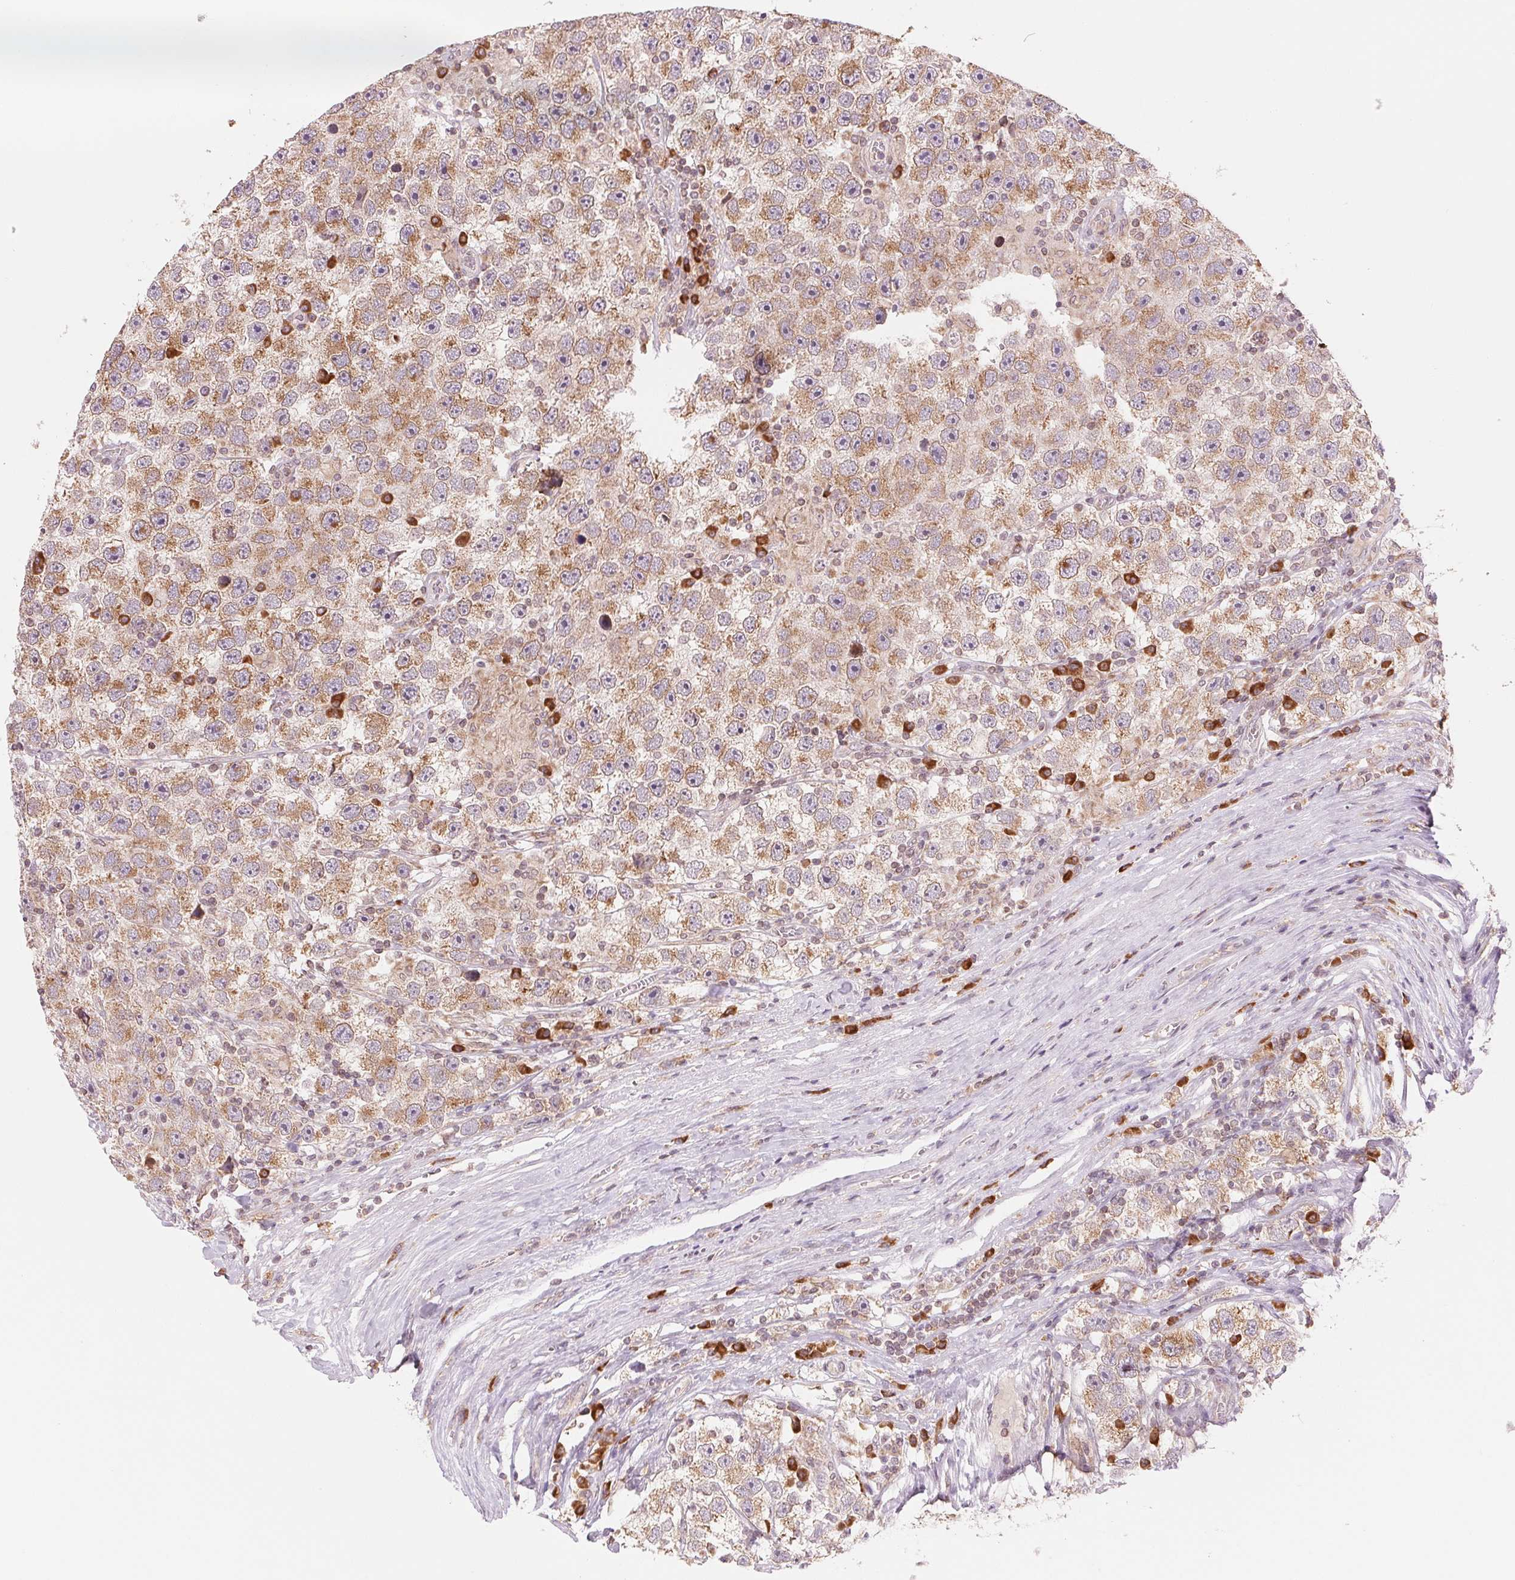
{"staining": {"intensity": "weak", "quantity": ">75%", "location": "cytoplasmic/membranous"}, "tissue": "testis cancer", "cell_type": "Tumor cells", "image_type": "cancer", "snomed": [{"axis": "morphology", "description": "Seminoma, NOS"}, {"axis": "topography", "description": "Testis"}], "caption": "This micrograph demonstrates seminoma (testis) stained with immunohistochemistry (IHC) to label a protein in brown. The cytoplasmic/membranous of tumor cells show weak positivity for the protein. Nuclei are counter-stained blue.", "gene": "TECR", "patient": {"sex": "male", "age": 26}}